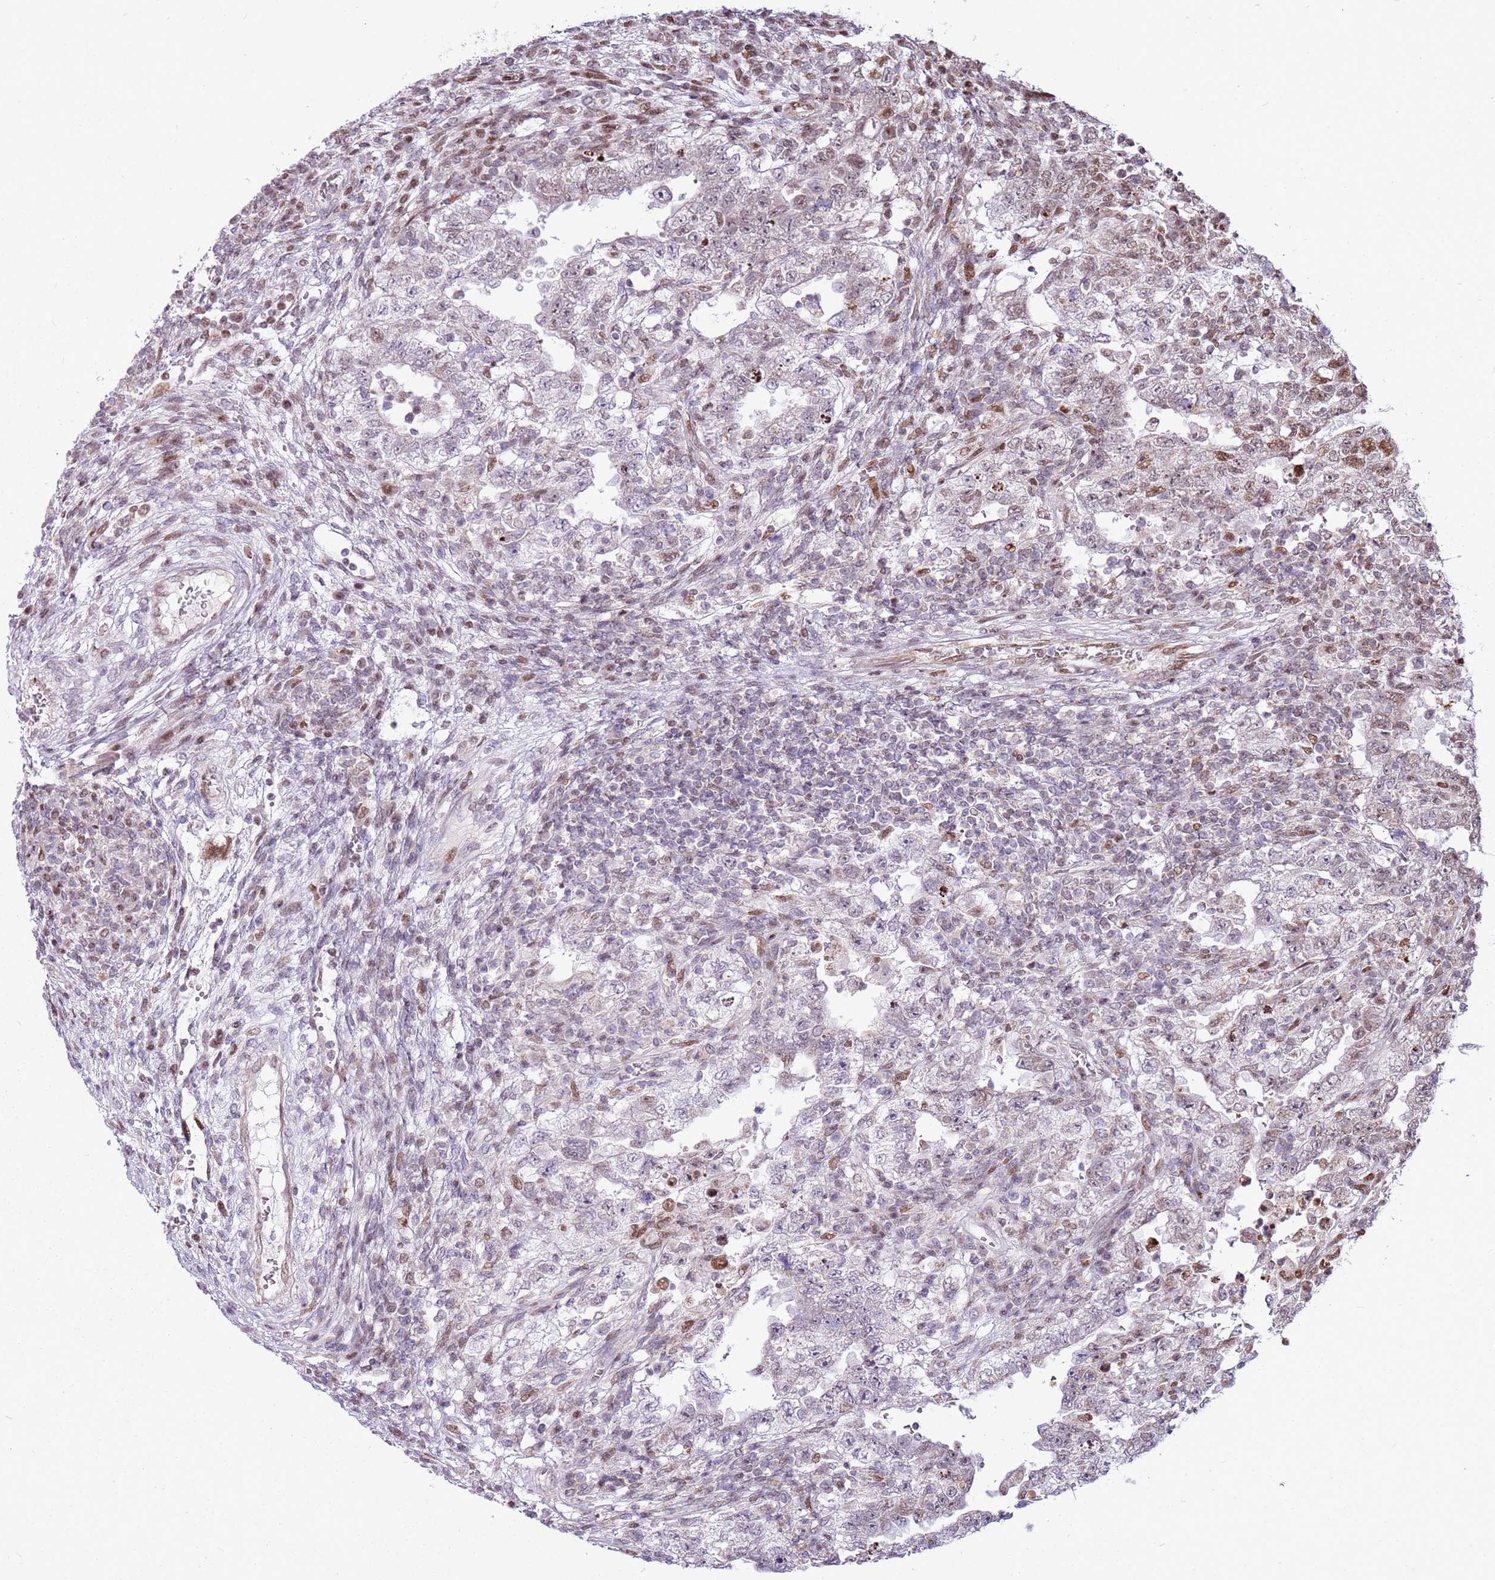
{"staining": {"intensity": "moderate", "quantity": "<25%", "location": "nuclear"}, "tissue": "testis cancer", "cell_type": "Tumor cells", "image_type": "cancer", "snomed": [{"axis": "morphology", "description": "Carcinoma, Embryonal, NOS"}, {"axis": "topography", "description": "Testis"}], "caption": "Testis embryonal carcinoma tissue demonstrates moderate nuclear positivity in about <25% of tumor cells, visualized by immunohistochemistry. Using DAB (brown) and hematoxylin (blue) stains, captured at high magnification using brightfield microscopy.", "gene": "PCTP", "patient": {"sex": "male", "age": 26}}